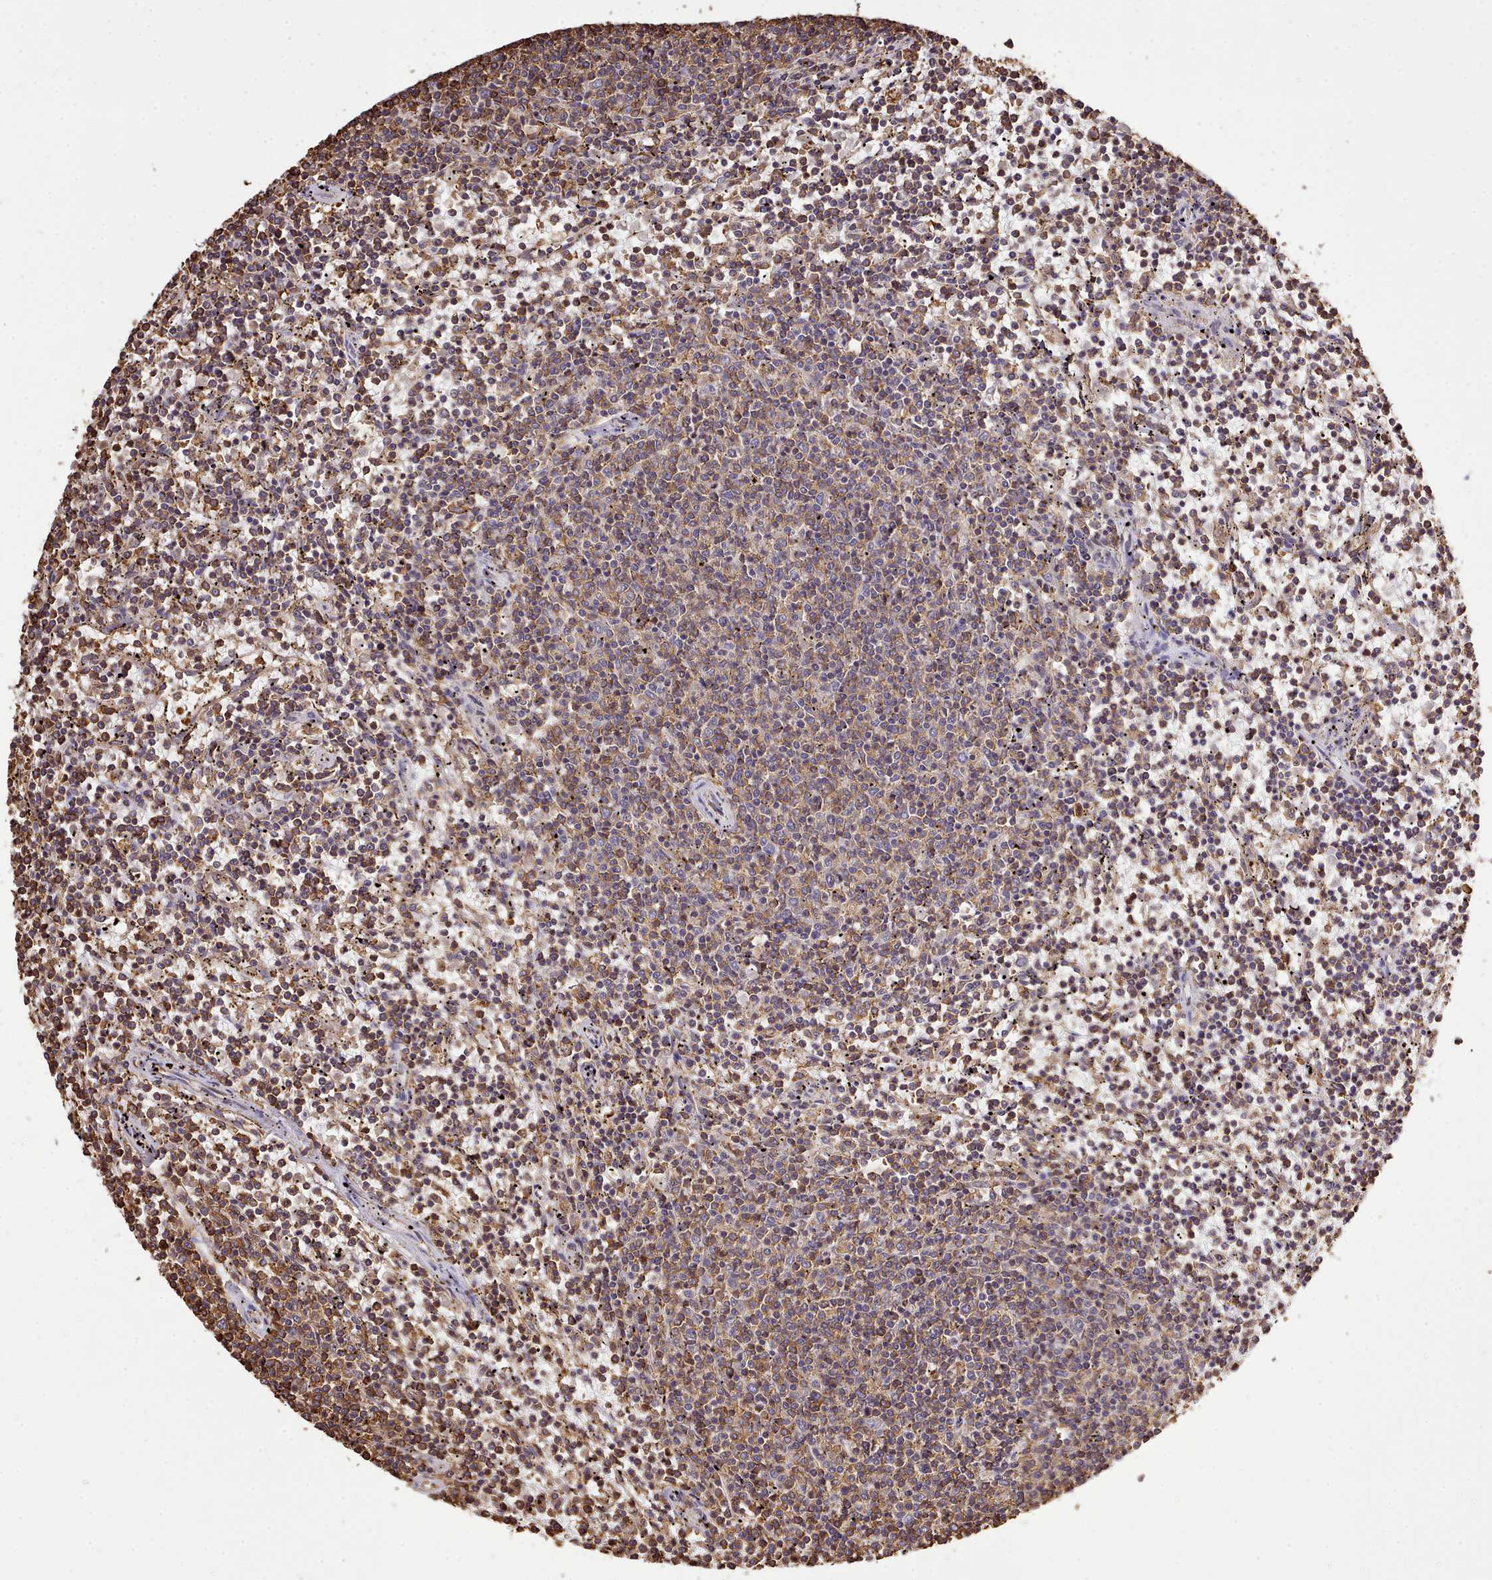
{"staining": {"intensity": "moderate", "quantity": "25%-75%", "location": "cytoplasmic/membranous"}, "tissue": "lymphoma", "cell_type": "Tumor cells", "image_type": "cancer", "snomed": [{"axis": "morphology", "description": "Malignant lymphoma, non-Hodgkin's type, Low grade"}, {"axis": "topography", "description": "Spleen"}], "caption": "A high-resolution photomicrograph shows immunohistochemistry staining of low-grade malignant lymphoma, non-Hodgkin's type, which exhibits moderate cytoplasmic/membranous expression in approximately 25%-75% of tumor cells.", "gene": "CAPZA1", "patient": {"sex": "female", "age": 50}}